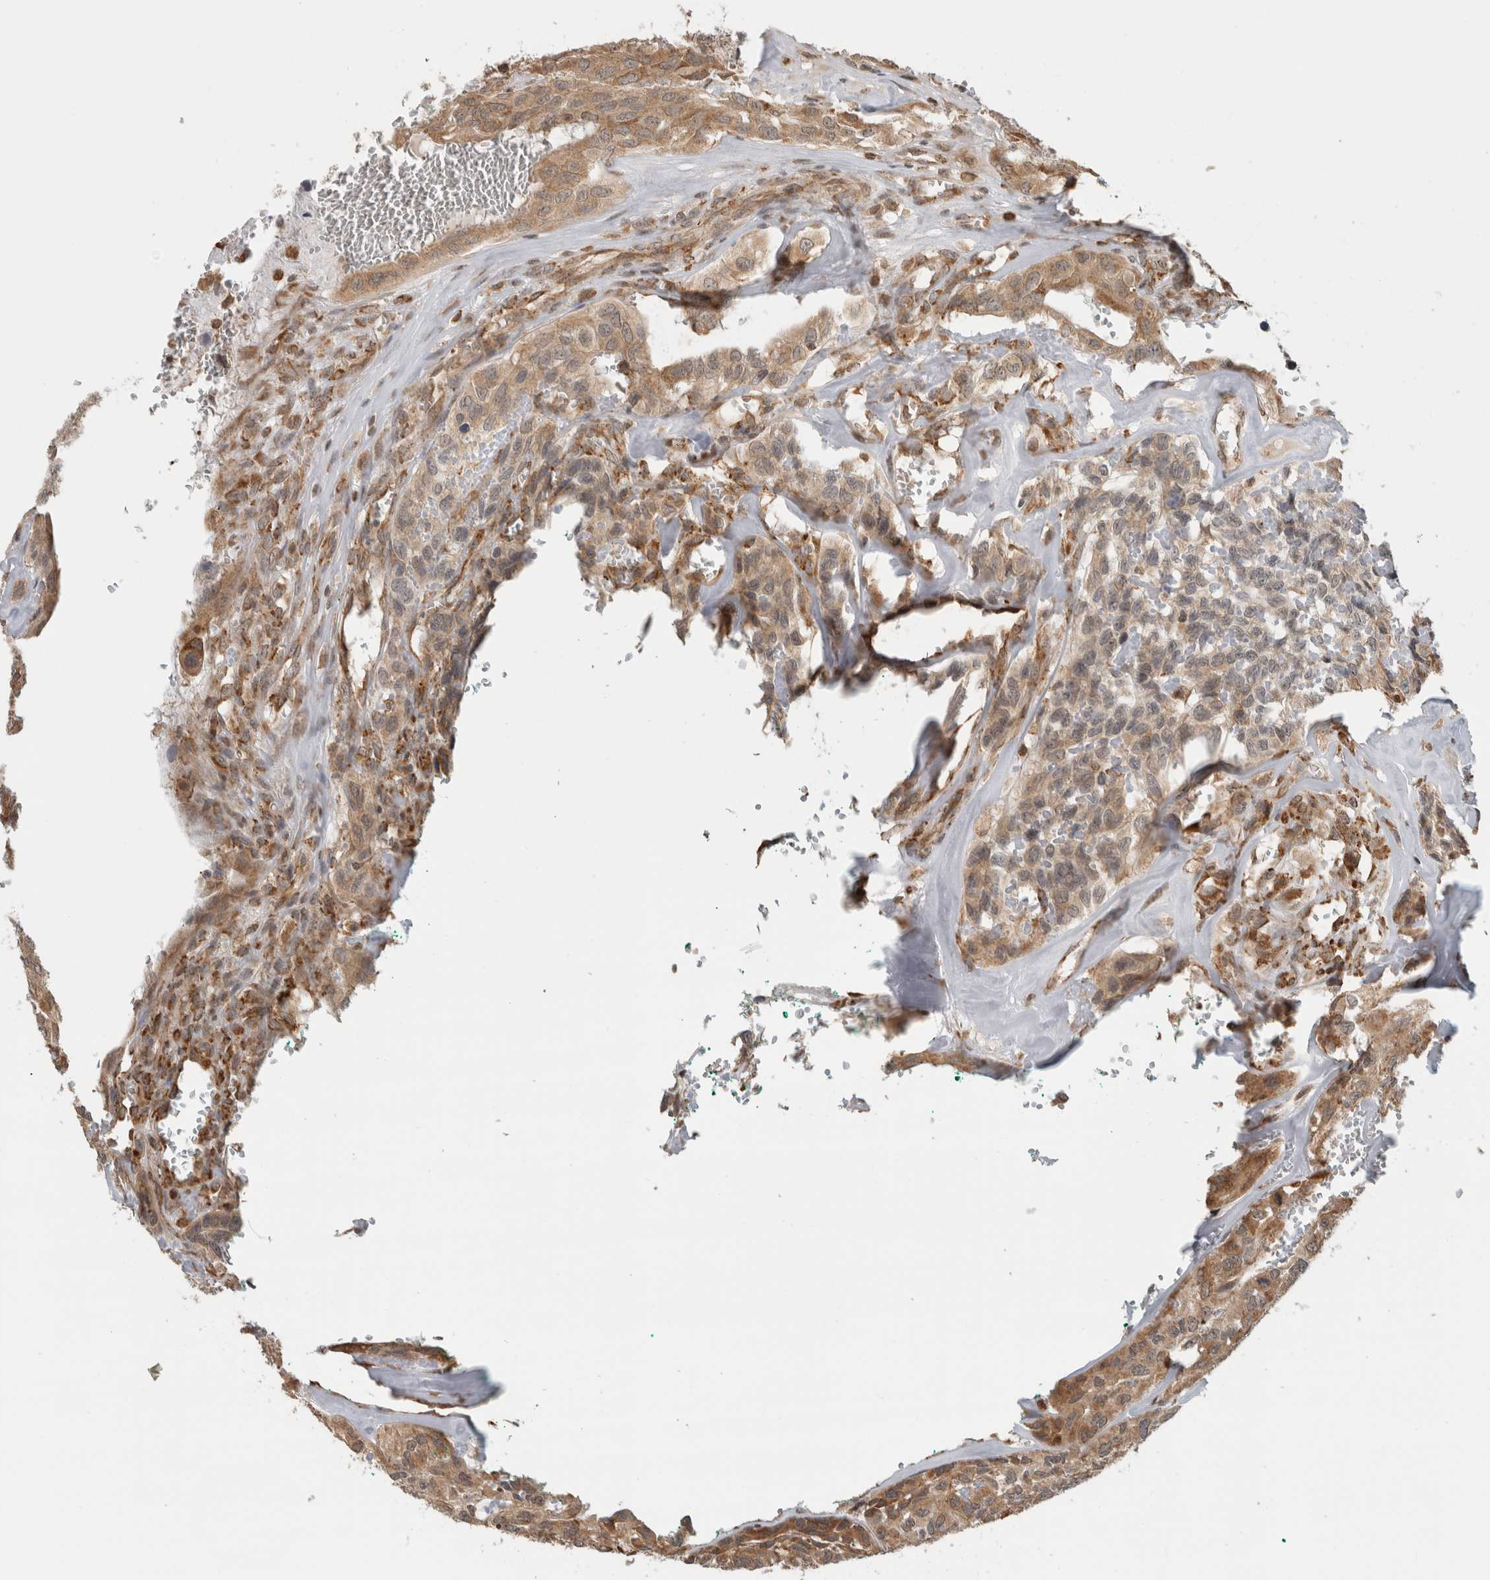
{"staining": {"intensity": "moderate", "quantity": ">75%", "location": "cytoplasmic/membranous"}, "tissue": "head and neck cancer", "cell_type": "Tumor cells", "image_type": "cancer", "snomed": [{"axis": "morphology", "description": "Adenocarcinoma, NOS"}, {"axis": "topography", "description": "Salivary gland, NOS"}, {"axis": "topography", "description": "Head-Neck"}], "caption": "Immunohistochemistry (DAB) staining of adenocarcinoma (head and neck) exhibits moderate cytoplasmic/membranous protein positivity in approximately >75% of tumor cells.", "gene": "MS4A7", "patient": {"sex": "female", "age": 76}}